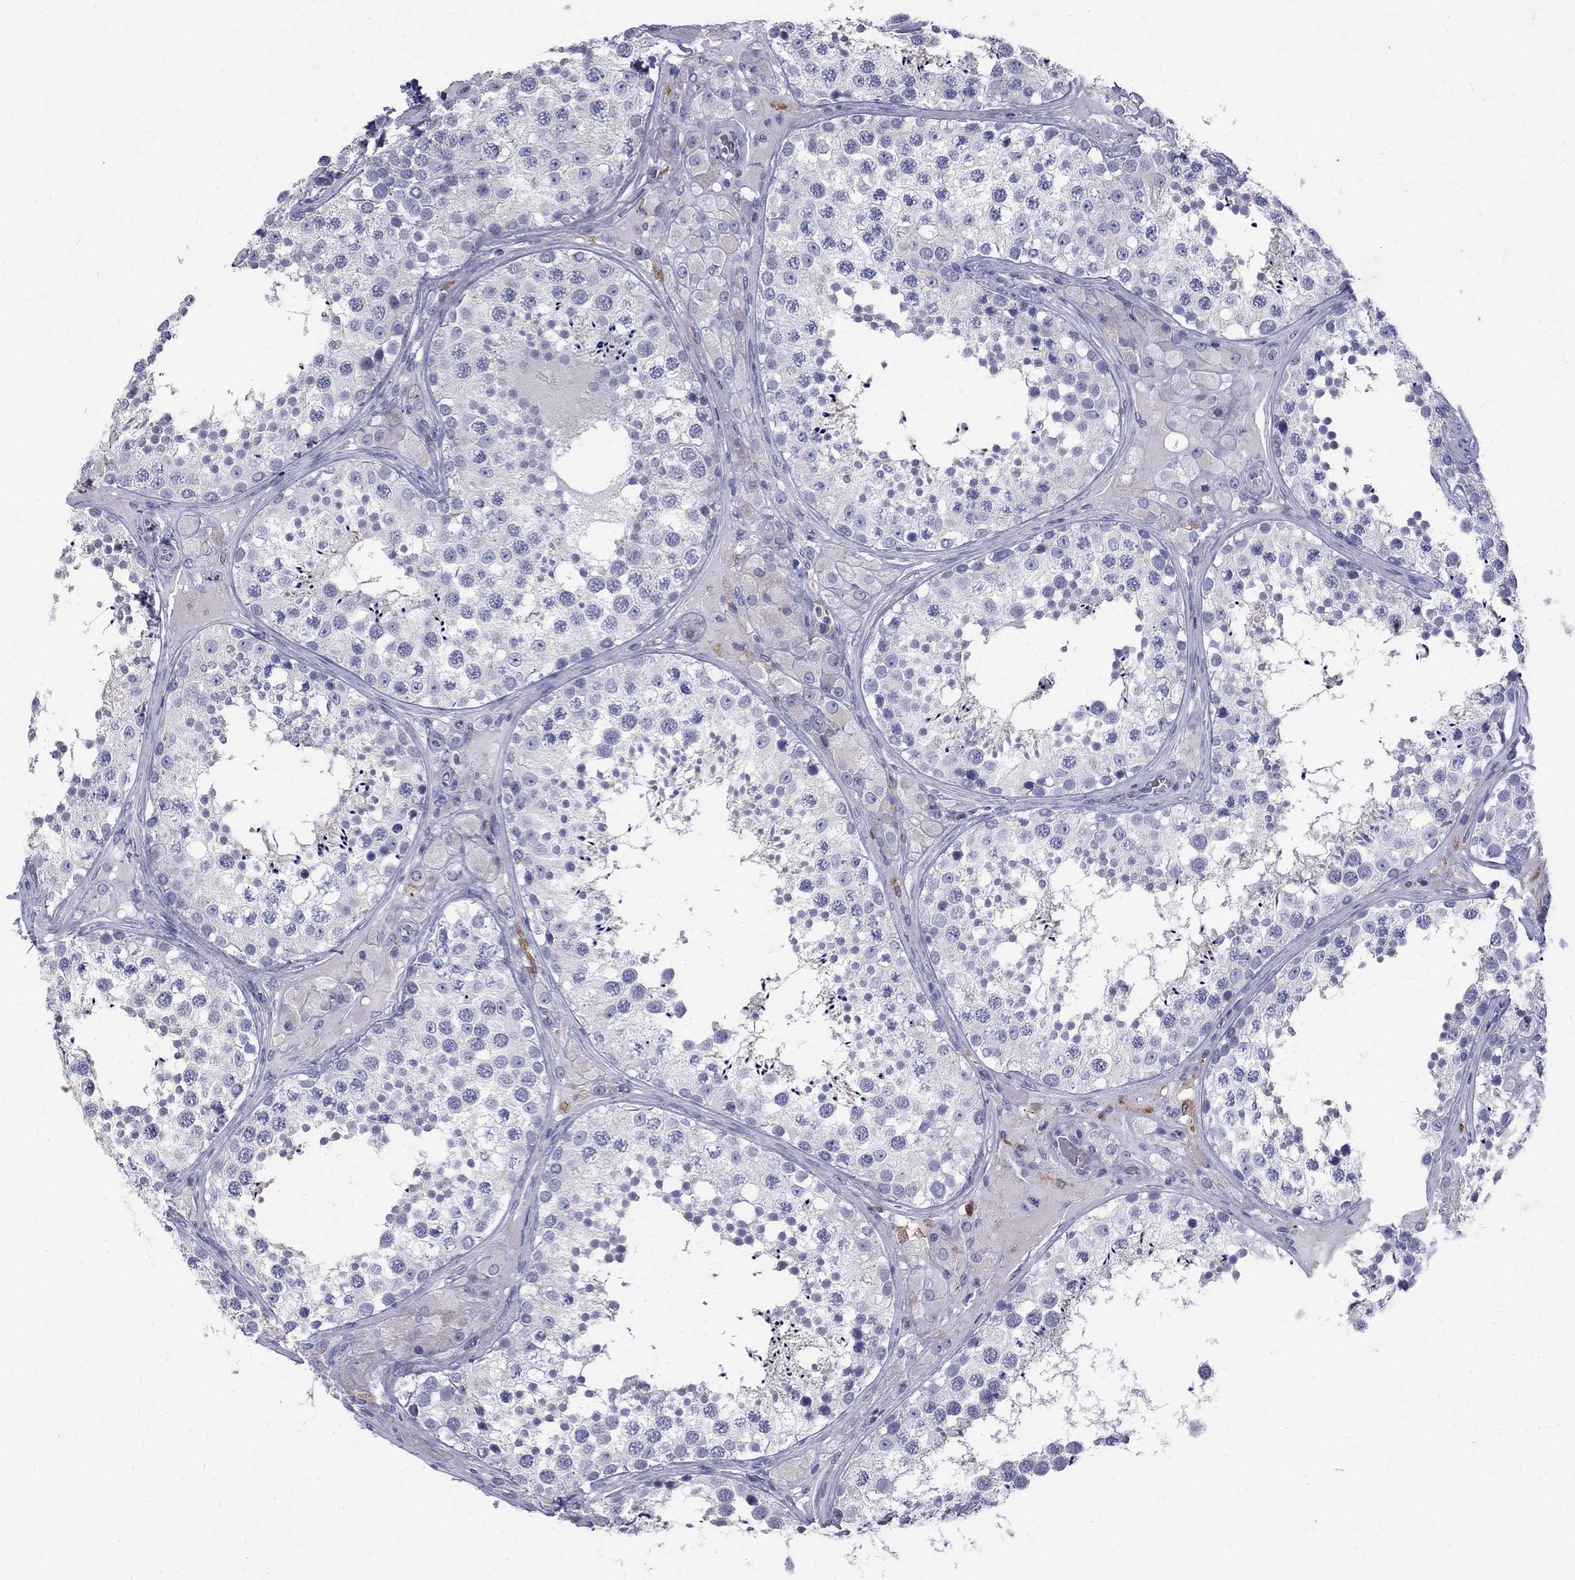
{"staining": {"intensity": "negative", "quantity": "none", "location": "none"}, "tissue": "testis", "cell_type": "Cells in seminiferous ducts", "image_type": "normal", "snomed": [{"axis": "morphology", "description": "Normal tissue, NOS"}, {"axis": "topography", "description": "Testis"}], "caption": "Immunohistochemistry photomicrograph of benign testis: human testis stained with DAB shows no significant protein staining in cells in seminiferous ducts. The staining is performed using DAB (3,3'-diaminobenzidine) brown chromogen with nuclei counter-stained in using hematoxylin.", "gene": "AGER", "patient": {"sex": "male", "age": 34}}